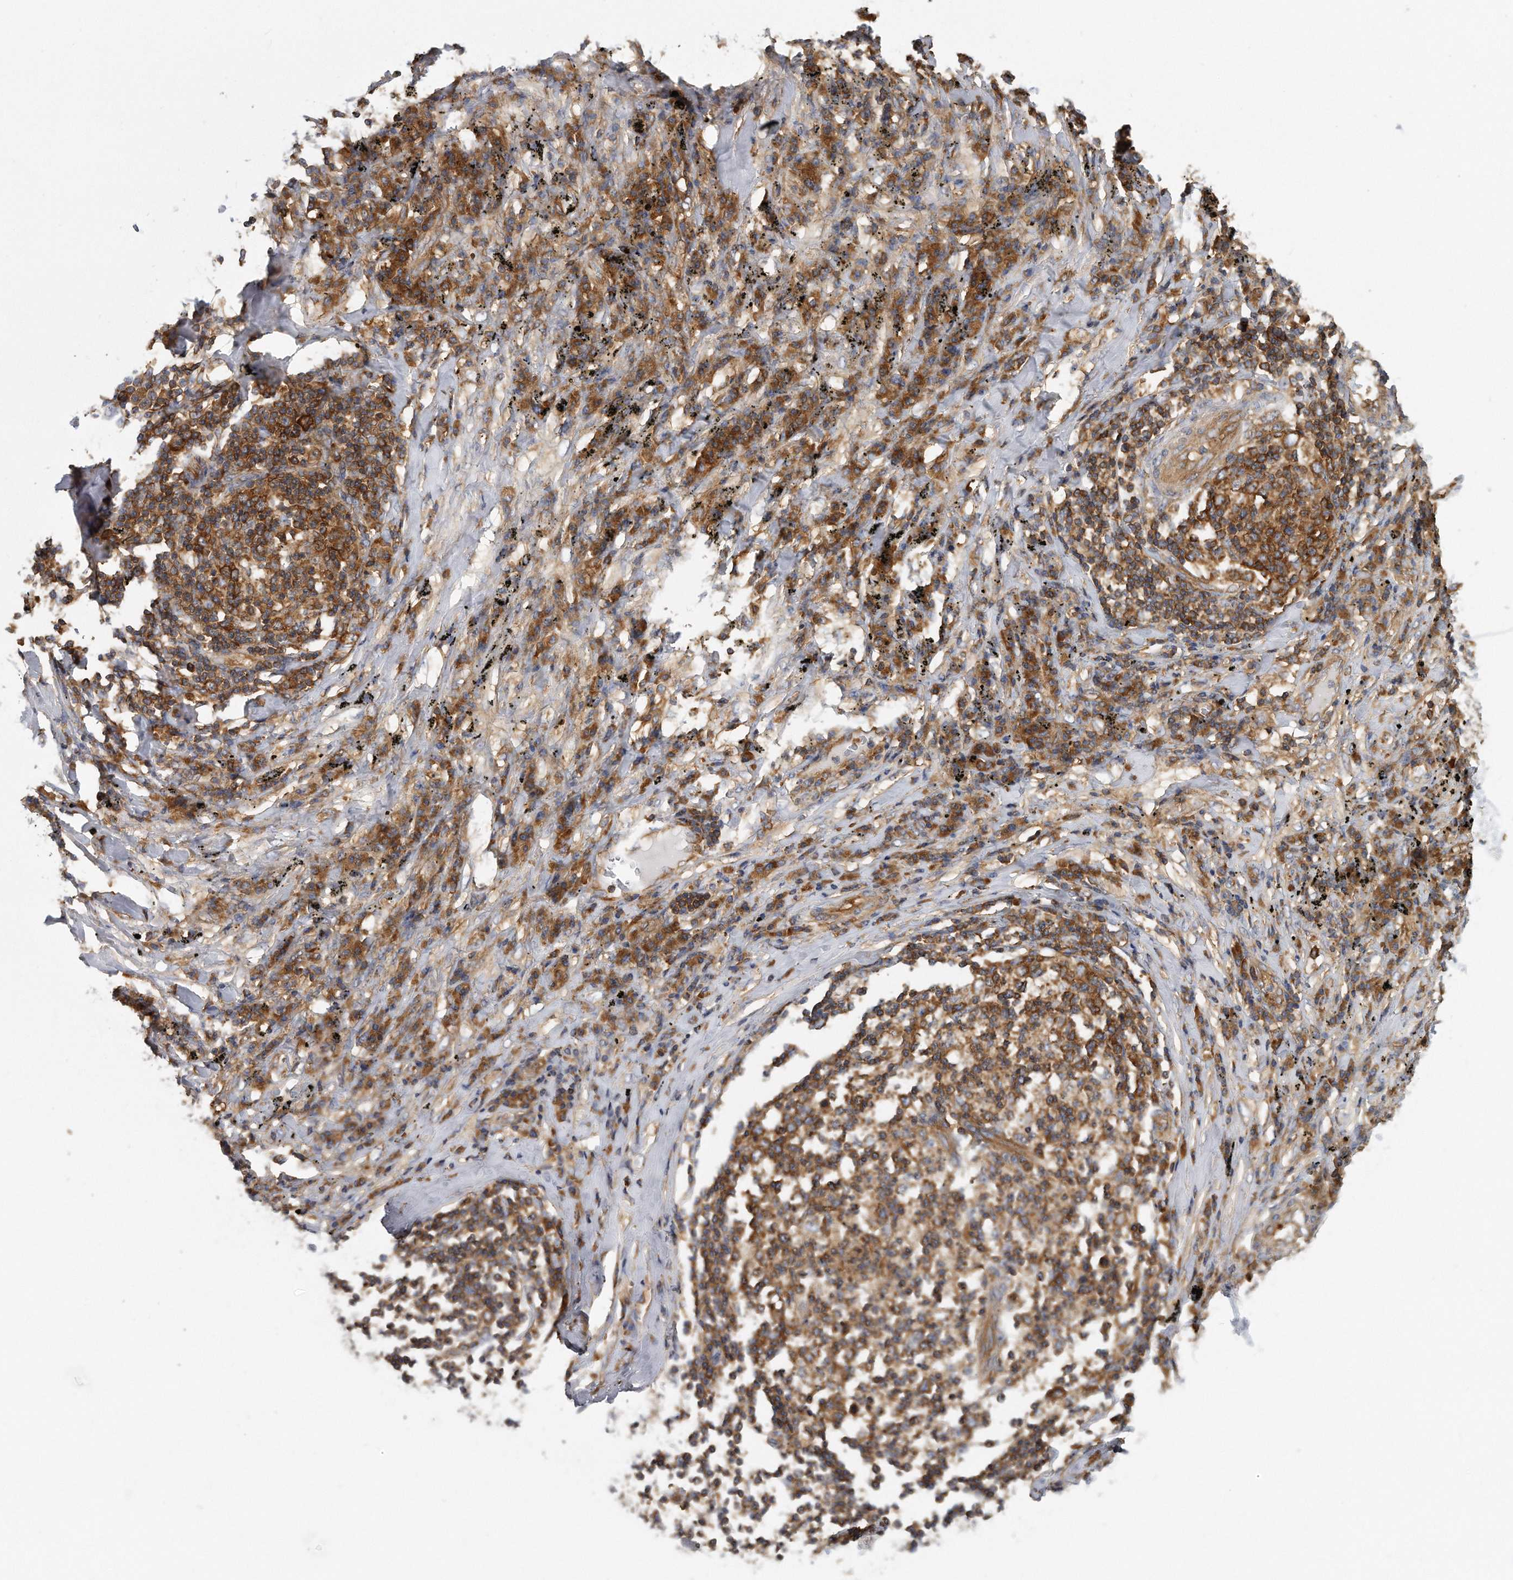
{"staining": {"intensity": "strong", "quantity": ">75%", "location": "cytoplasmic/membranous"}, "tissue": "lung cancer", "cell_type": "Tumor cells", "image_type": "cancer", "snomed": [{"axis": "morphology", "description": "Squamous cell carcinoma, NOS"}, {"axis": "topography", "description": "Lung"}], "caption": "DAB (3,3'-diaminobenzidine) immunohistochemical staining of lung cancer displays strong cytoplasmic/membranous protein staining in approximately >75% of tumor cells.", "gene": "EIF3I", "patient": {"sex": "female", "age": 63}}